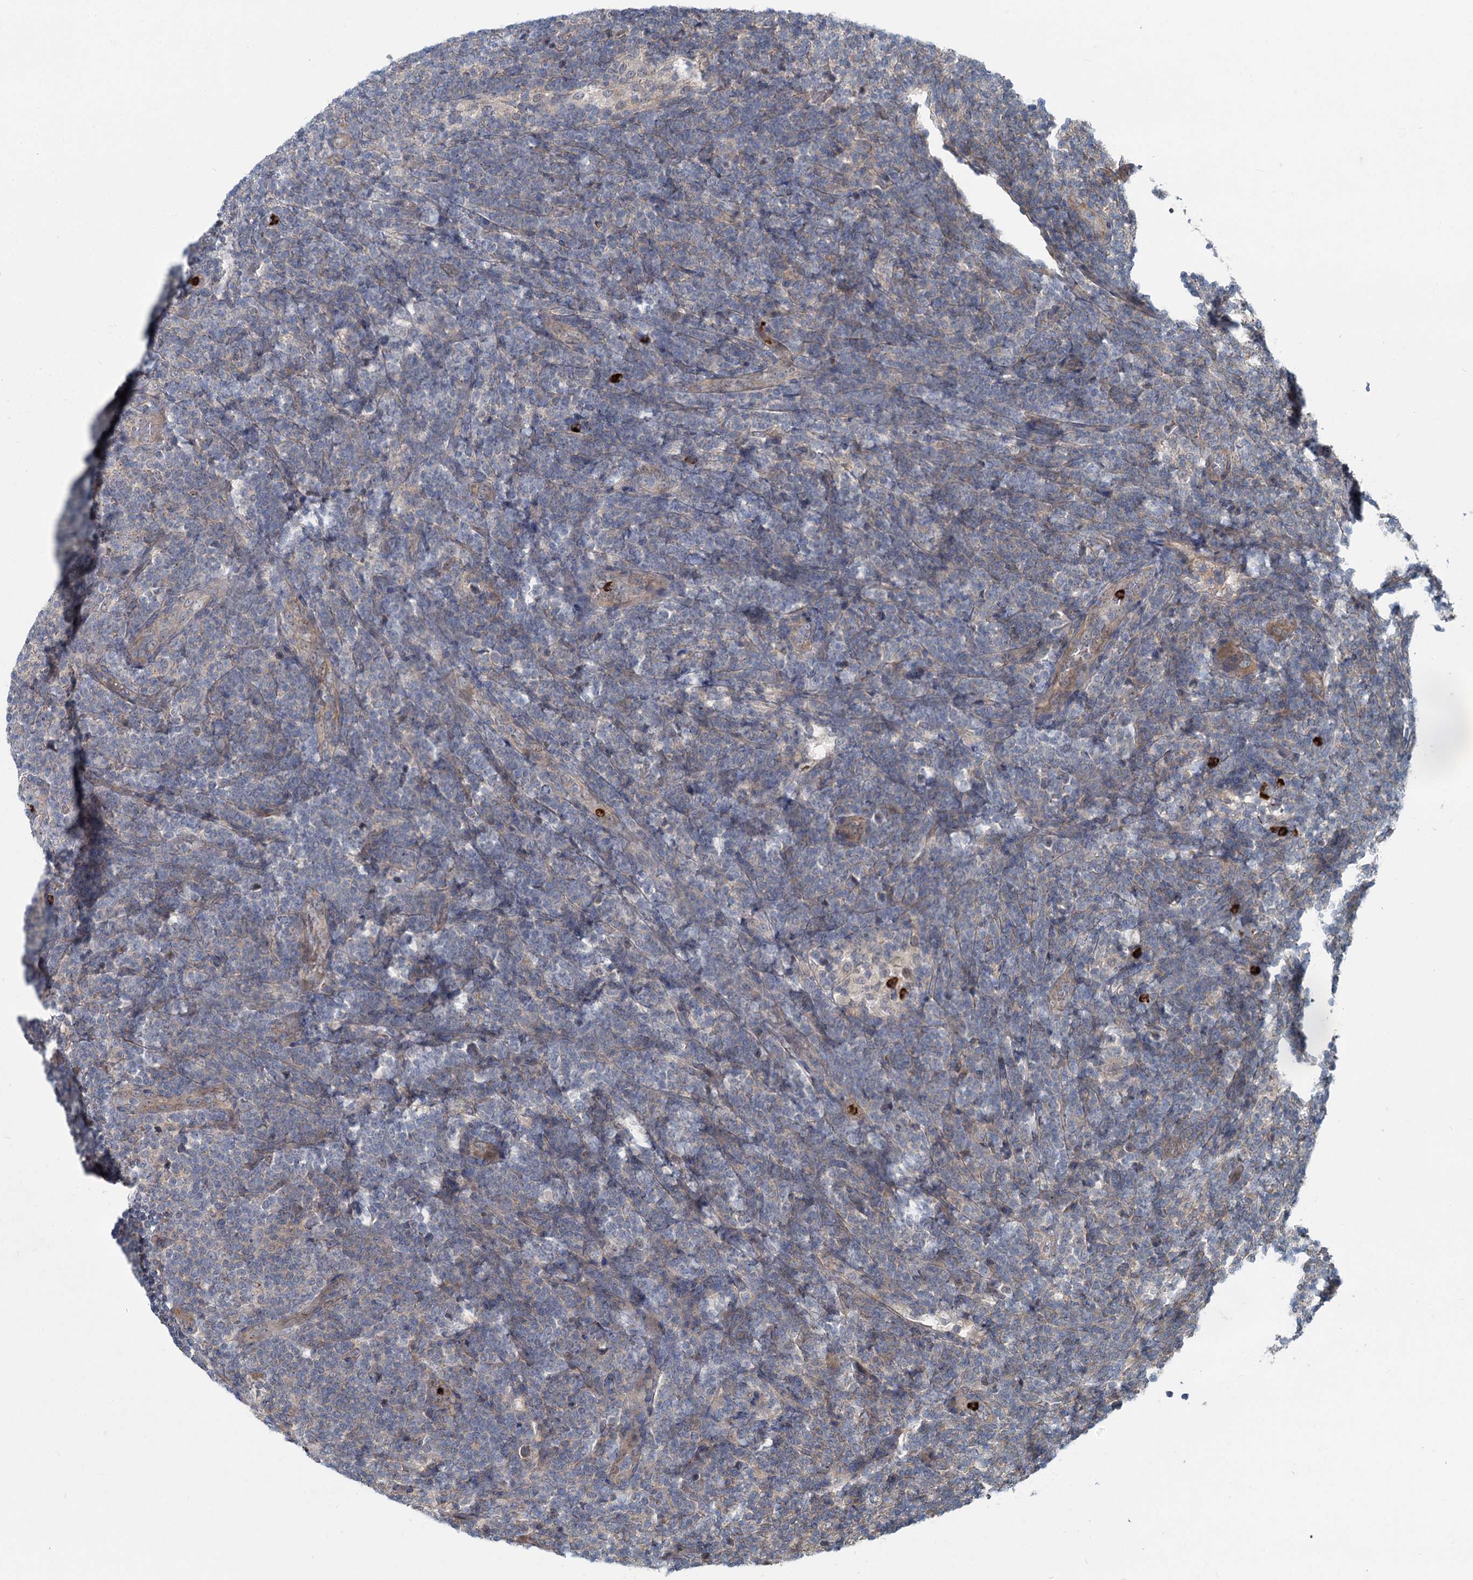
{"staining": {"intensity": "negative", "quantity": "none", "location": "none"}, "tissue": "lymphoma", "cell_type": "Tumor cells", "image_type": "cancer", "snomed": [{"axis": "morphology", "description": "Malignant lymphoma, non-Hodgkin's type, Low grade"}, {"axis": "topography", "description": "Lymph node"}], "caption": "The histopathology image demonstrates no staining of tumor cells in lymphoma.", "gene": "ADCY2", "patient": {"sex": "male", "age": 66}}